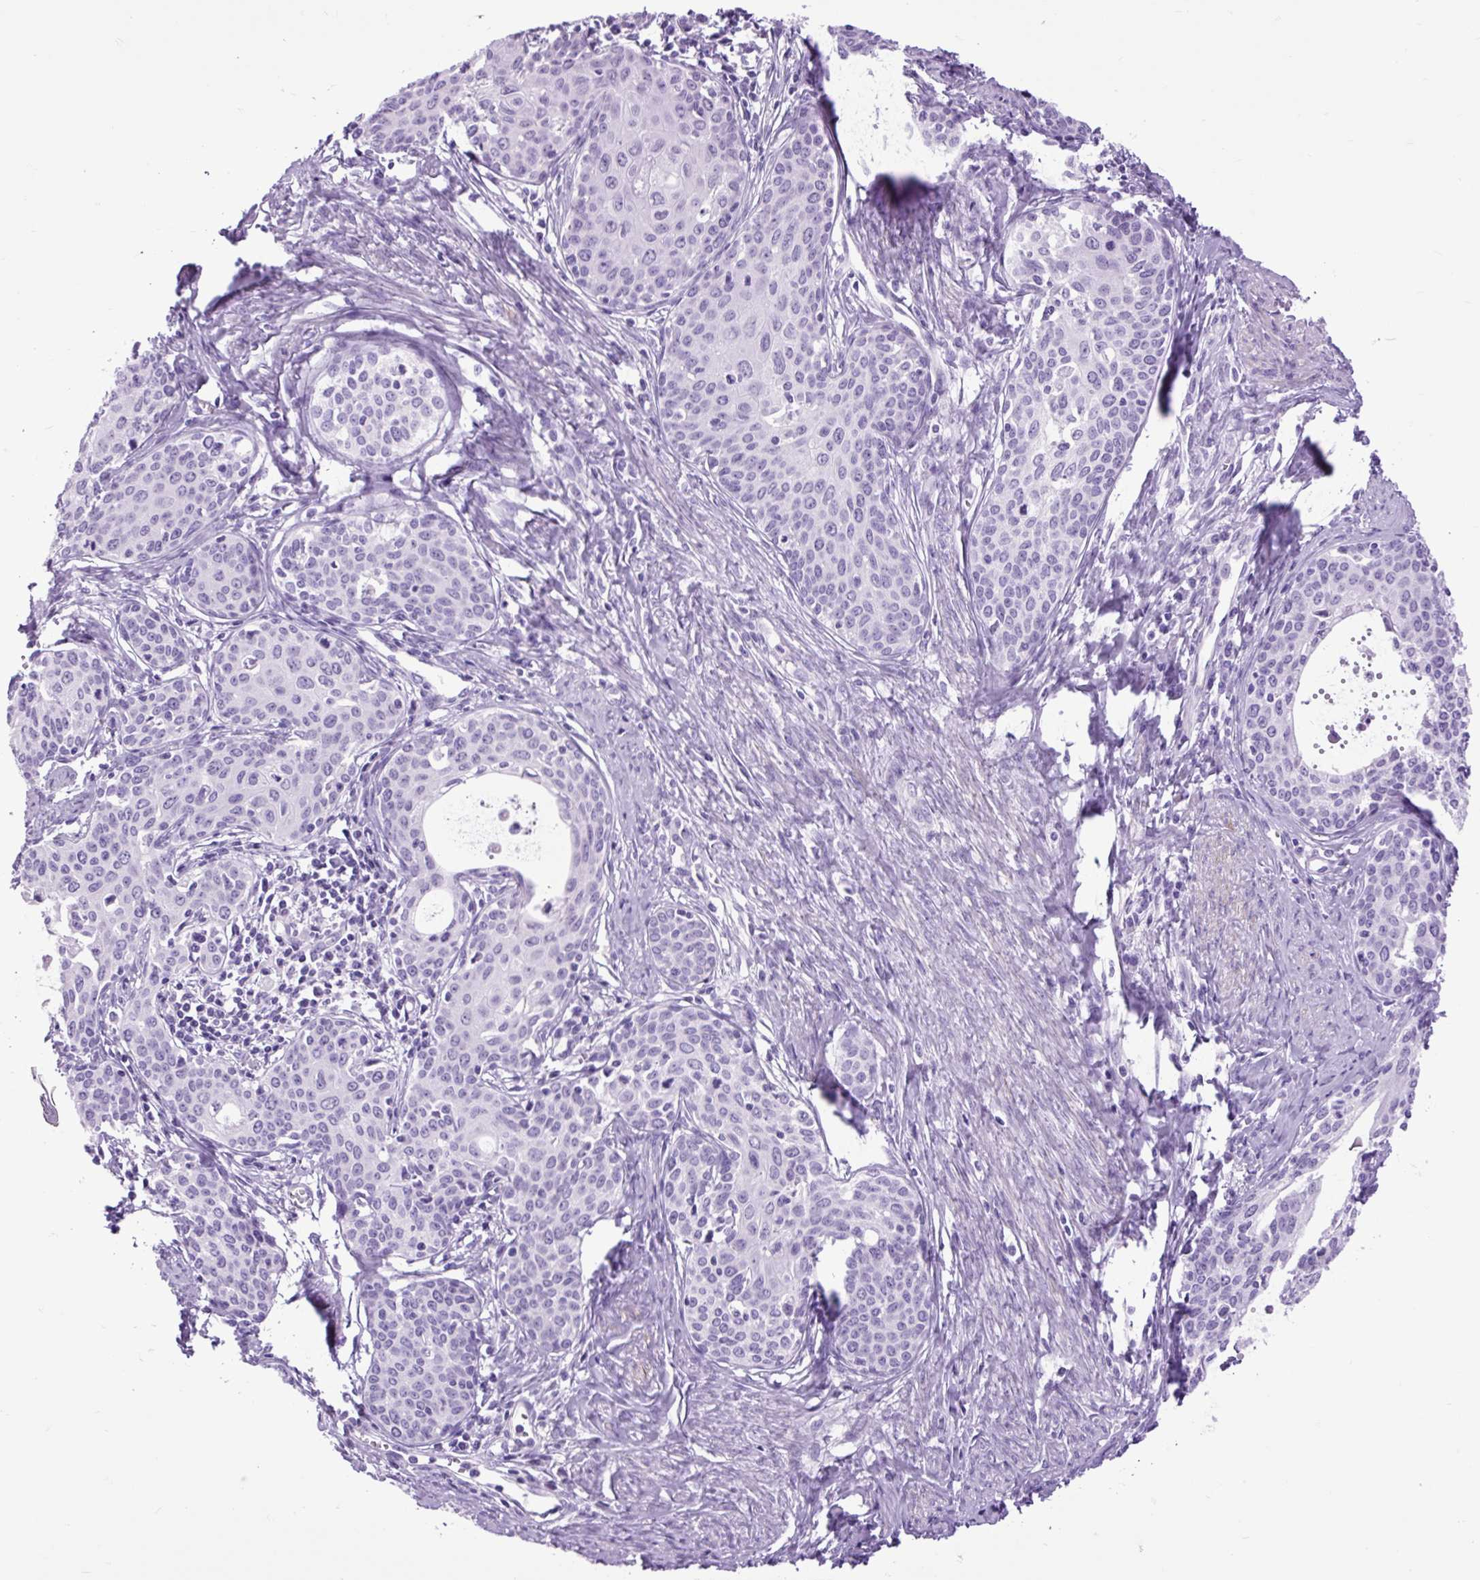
{"staining": {"intensity": "negative", "quantity": "none", "location": "none"}, "tissue": "cervical cancer", "cell_type": "Tumor cells", "image_type": "cancer", "snomed": [{"axis": "morphology", "description": "Squamous cell carcinoma, NOS"}, {"axis": "morphology", "description": "Adenocarcinoma, NOS"}, {"axis": "topography", "description": "Cervix"}], "caption": "The immunohistochemistry (IHC) micrograph has no significant staining in tumor cells of cervical squamous cell carcinoma tissue.", "gene": "DPP6", "patient": {"sex": "female", "age": 52}}